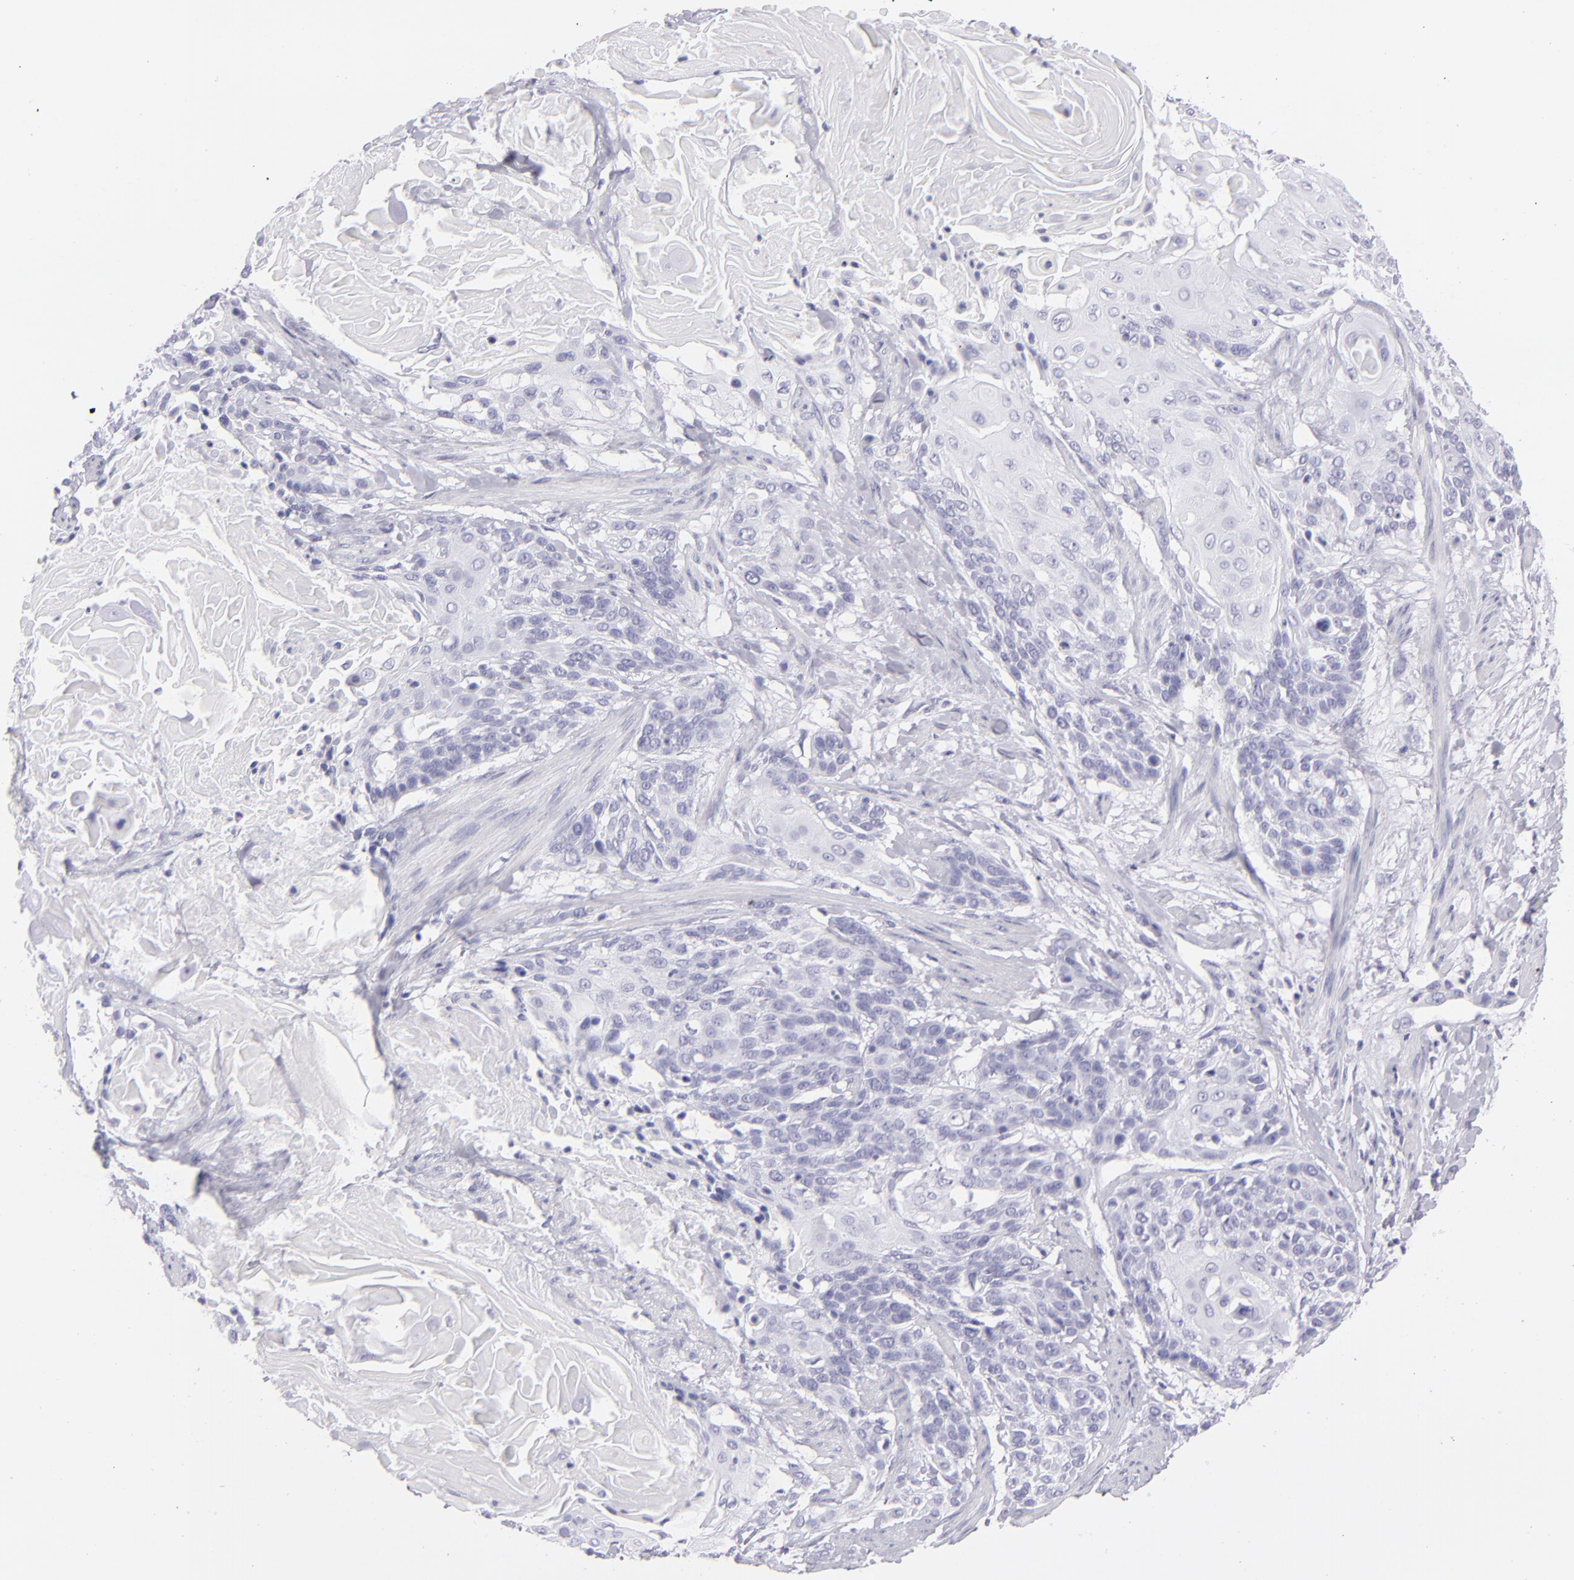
{"staining": {"intensity": "negative", "quantity": "none", "location": "none"}, "tissue": "cervical cancer", "cell_type": "Tumor cells", "image_type": "cancer", "snomed": [{"axis": "morphology", "description": "Squamous cell carcinoma, NOS"}, {"axis": "topography", "description": "Cervix"}], "caption": "Cervical squamous cell carcinoma was stained to show a protein in brown. There is no significant staining in tumor cells.", "gene": "PVALB", "patient": {"sex": "female", "age": 57}}